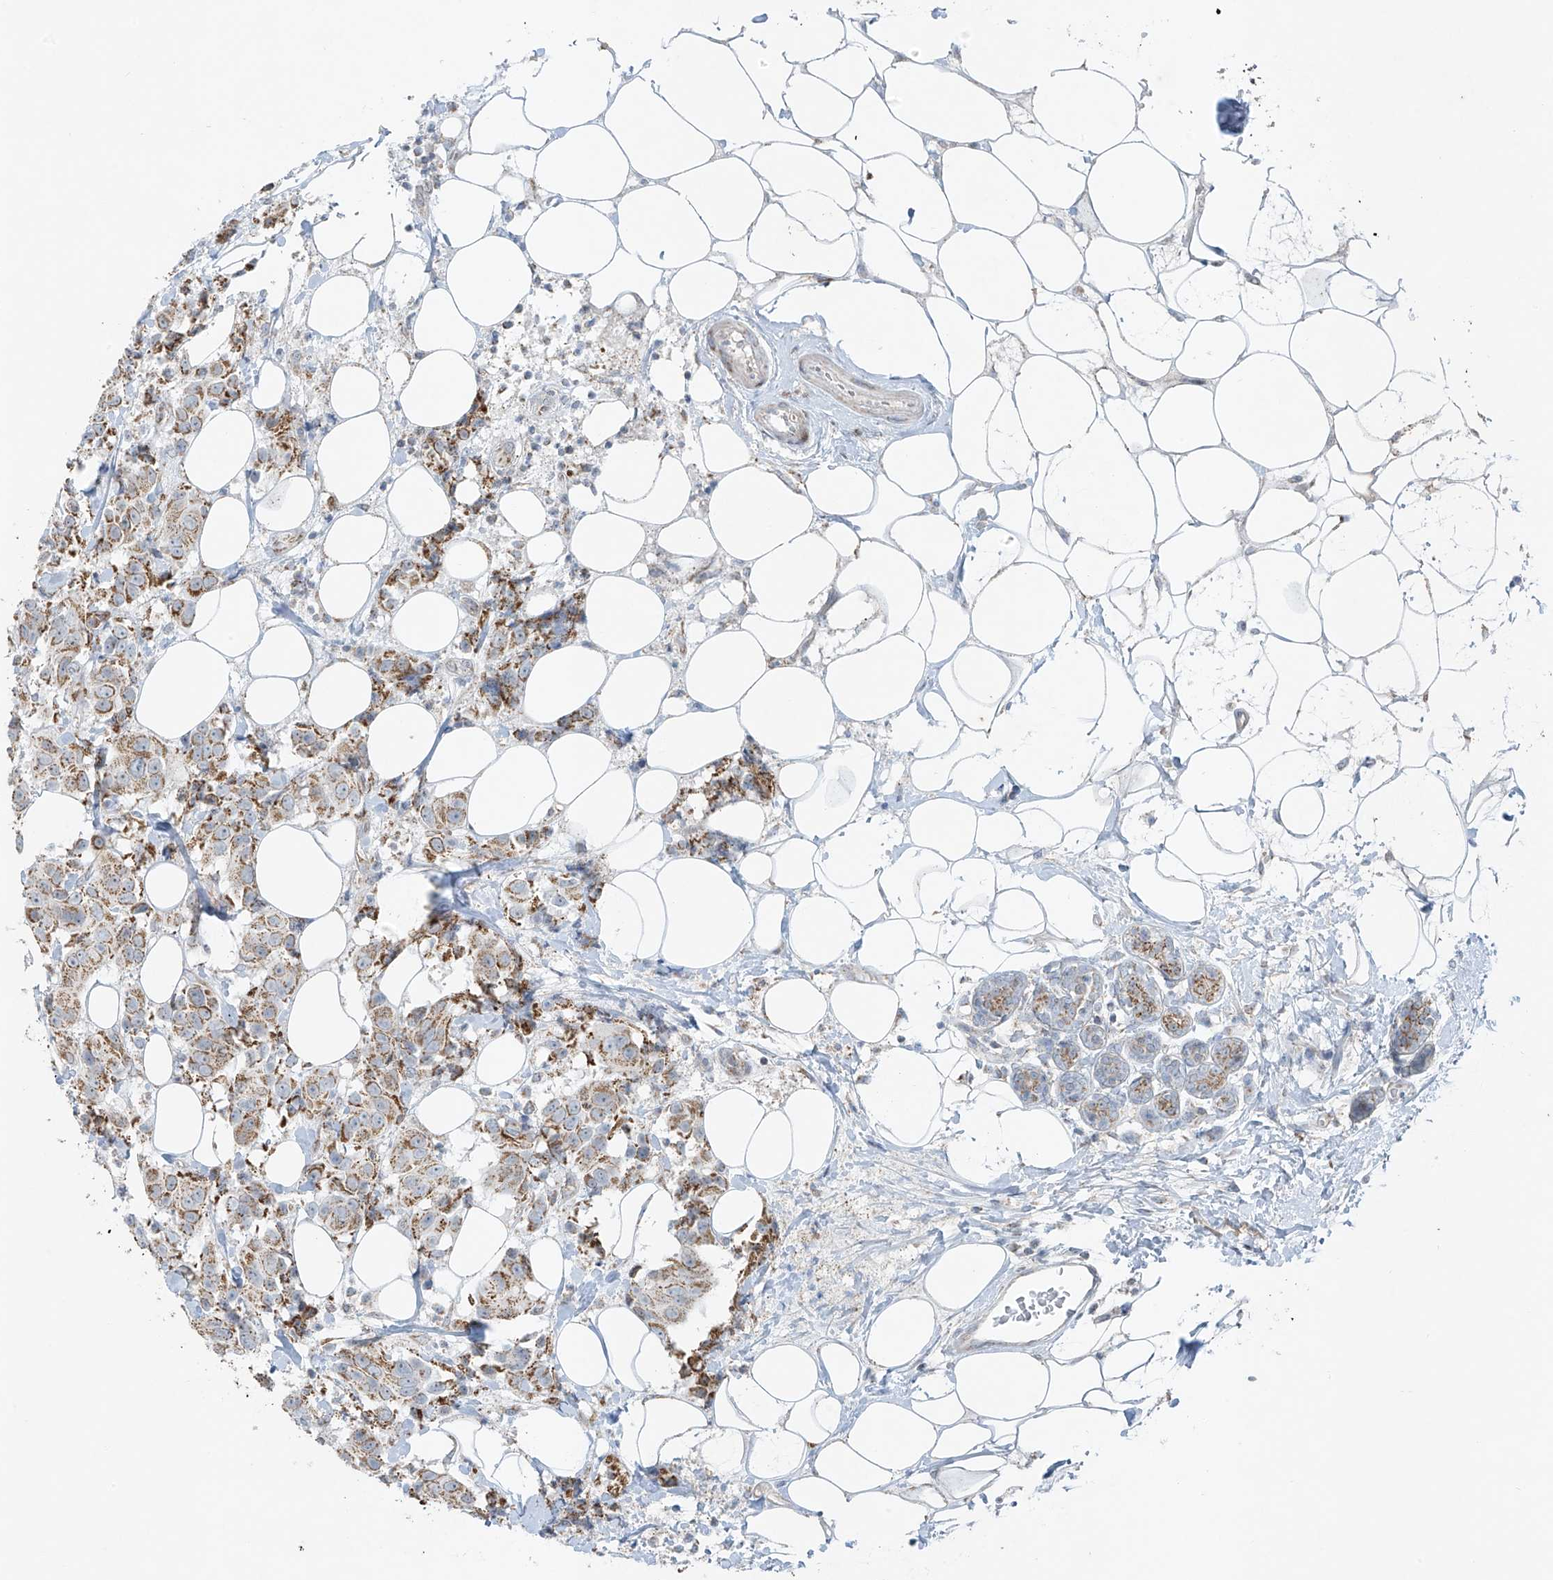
{"staining": {"intensity": "moderate", "quantity": ">75%", "location": "cytoplasmic/membranous"}, "tissue": "breast cancer", "cell_type": "Tumor cells", "image_type": "cancer", "snomed": [{"axis": "morphology", "description": "Normal tissue, NOS"}, {"axis": "morphology", "description": "Duct carcinoma"}, {"axis": "topography", "description": "Breast"}], "caption": "Tumor cells show medium levels of moderate cytoplasmic/membranous staining in about >75% of cells in human breast invasive ductal carcinoma. (DAB IHC, brown staining for protein, blue staining for nuclei).", "gene": "SMDT1", "patient": {"sex": "female", "age": 39}}